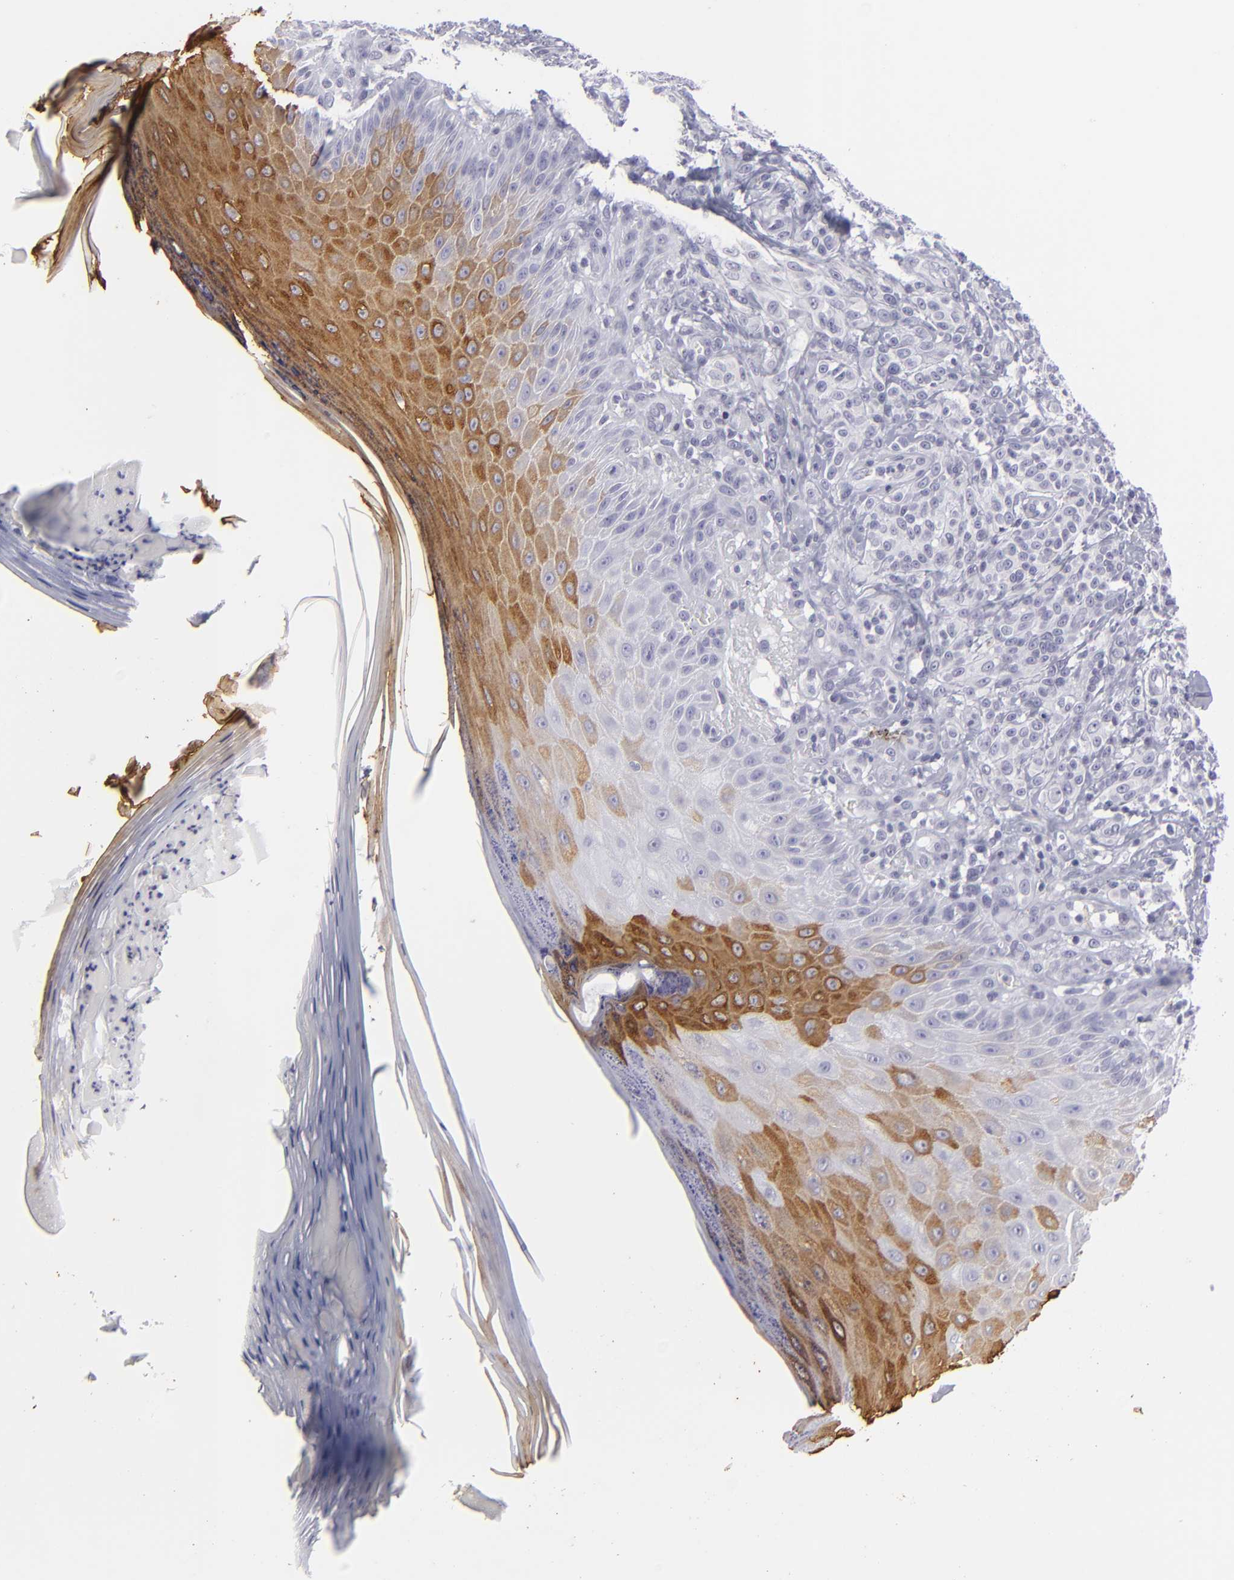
{"staining": {"intensity": "negative", "quantity": "none", "location": "none"}, "tissue": "melanoma", "cell_type": "Tumor cells", "image_type": "cancer", "snomed": [{"axis": "morphology", "description": "Malignant melanoma, NOS"}, {"axis": "topography", "description": "Skin"}], "caption": "Immunohistochemistry micrograph of neoplastic tissue: melanoma stained with DAB reveals no significant protein expression in tumor cells.", "gene": "KRT1", "patient": {"sex": "male", "age": 57}}